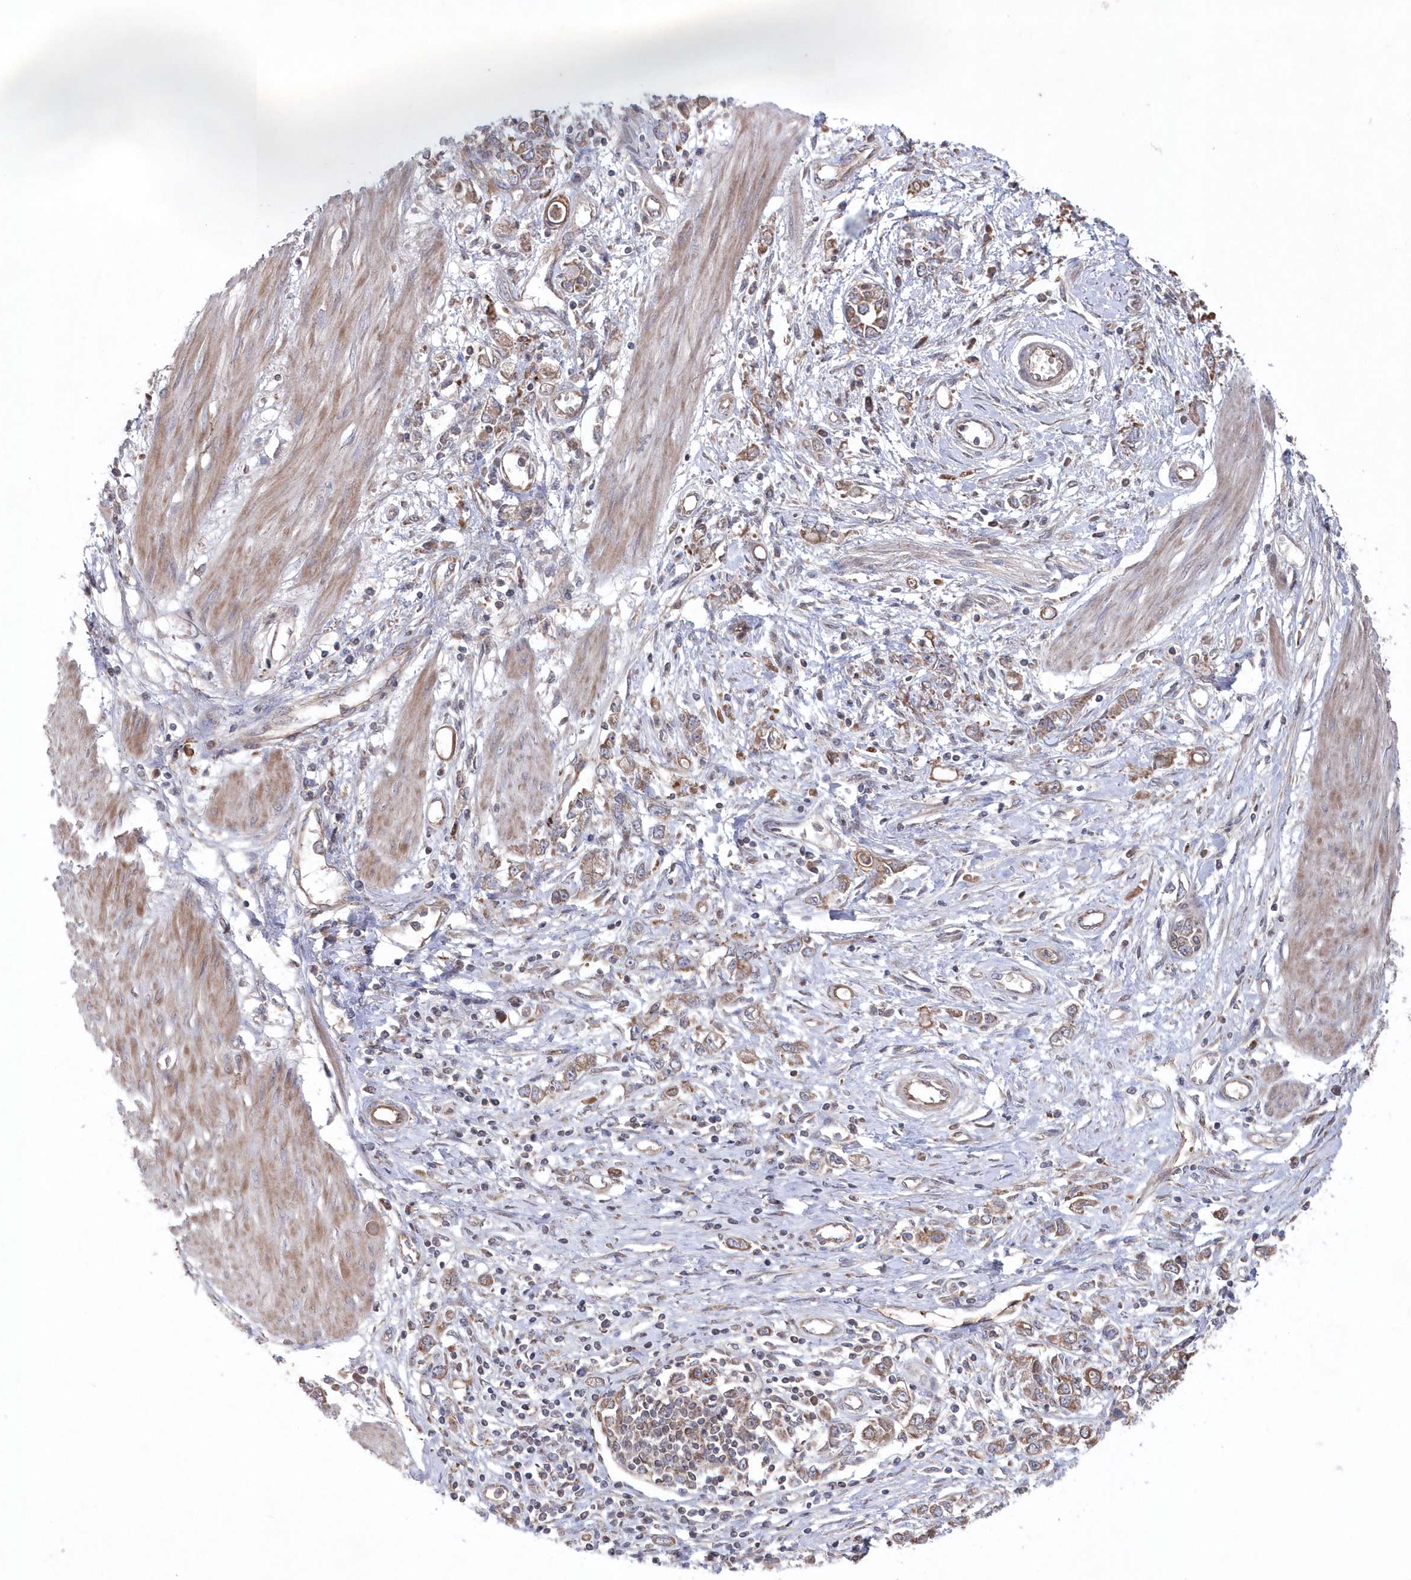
{"staining": {"intensity": "moderate", "quantity": ">75%", "location": "cytoplasmic/membranous"}, "tissue": "stomach cancer", "cell_type": "Tumor cells", "image_type": "cancer", "snomed": [{"axis": "morphology", "description": "Adenocarcinoma, NOS"}, {"axis": "topography", "description": "Stomach"}], "caption": "IHC of human stomach cancer (adenocarcinoma) displays medium levels of moderate cytoplasmic/membranous expression in about >75% of tumor cells.", "gene": "ASNSD1", "patient": {"sex": "female", "age": 76}}